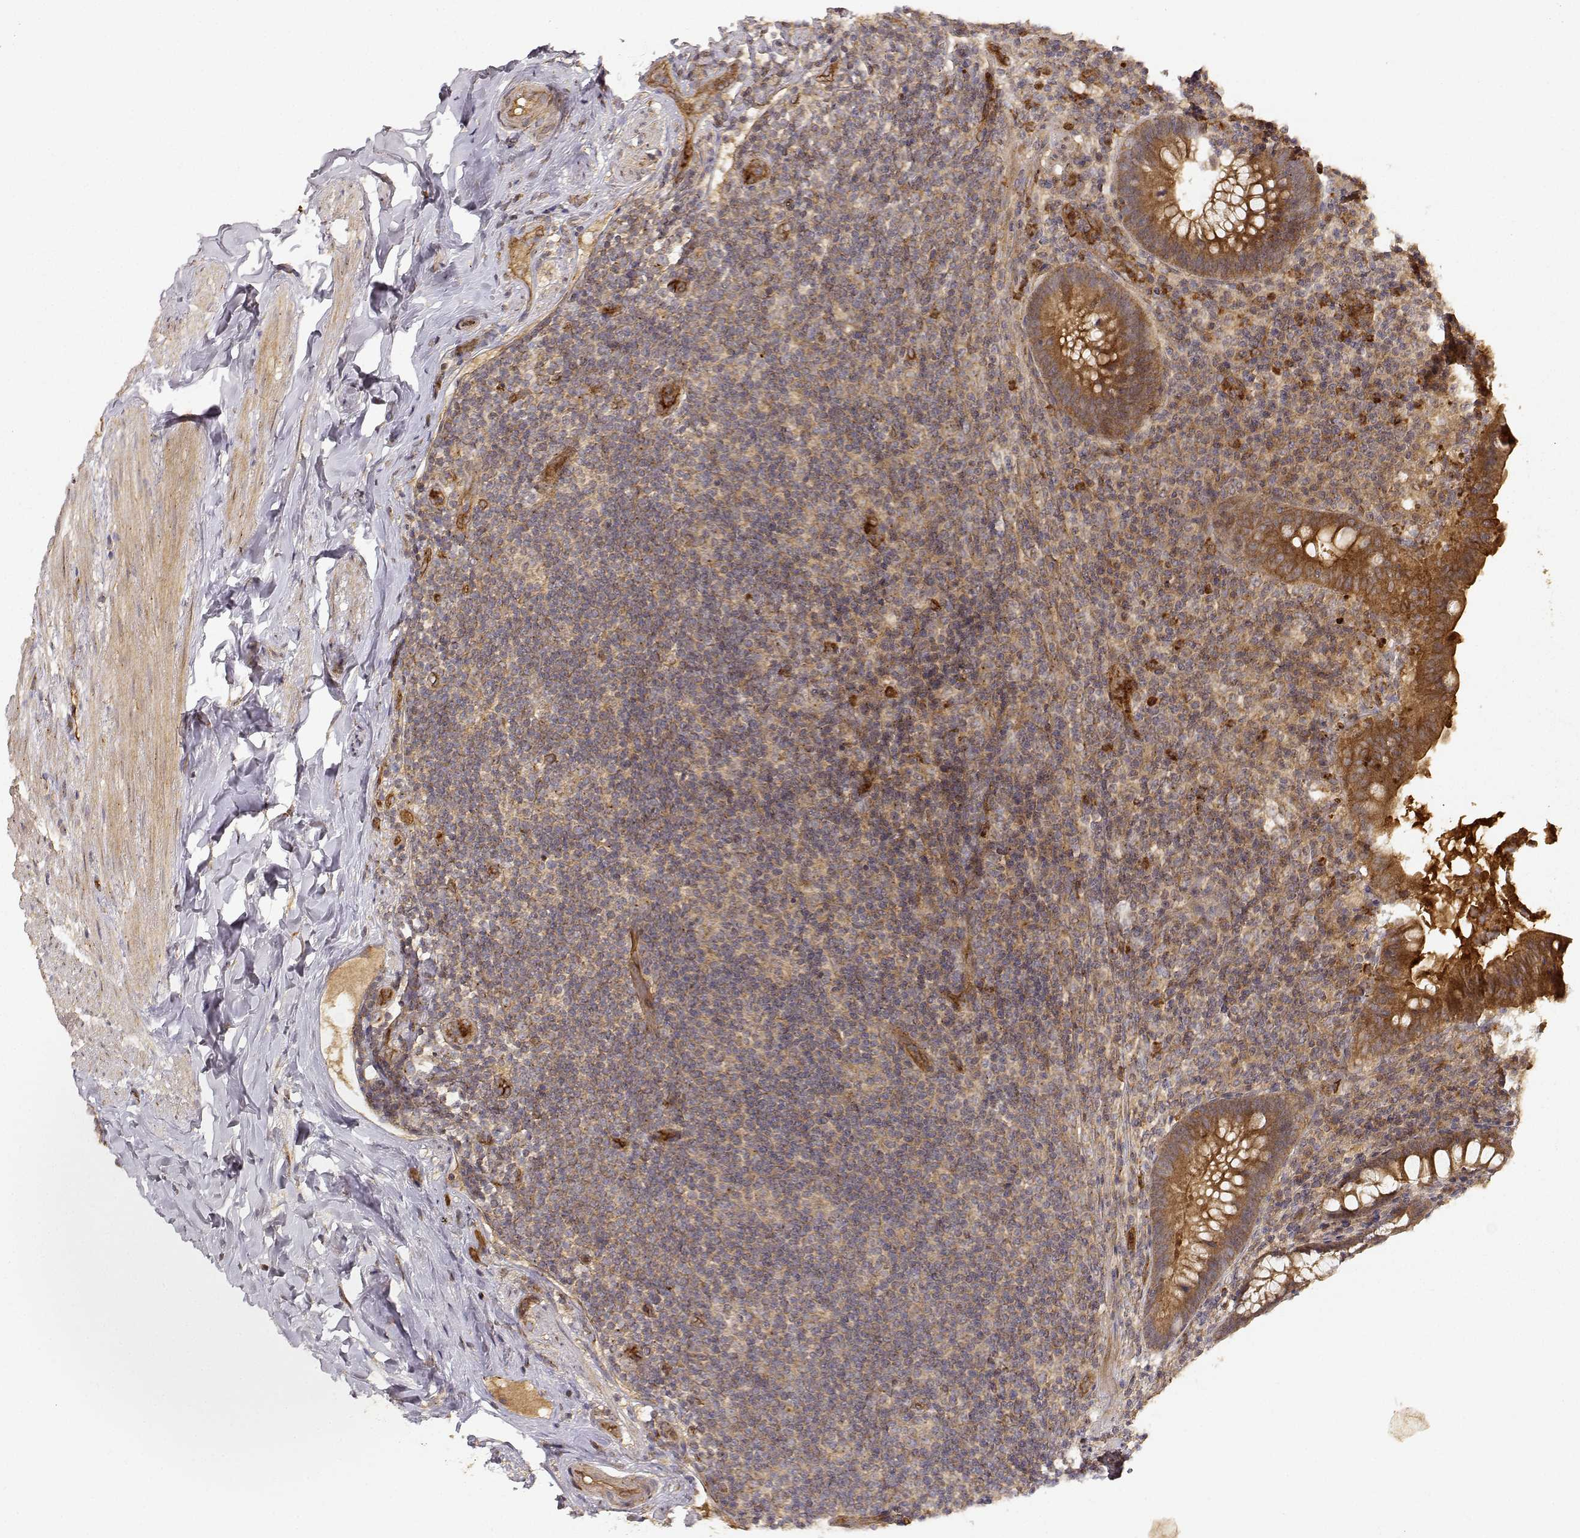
{"staining": {"intensity": "strong", "quantity": ">75%", "location": "cytoplasmic/membranous"}, "tissue": "appendix", "cell_type": "Glandular cells", "image_type": "normal", "snomed": [{"axis": "morphology", "description": "Normal tissue, NOS"}, {"axis": "topography", "description": "Appendix"}], "caption": "Immunohistochemistry (IHC) (DAB) staining of unremarkable appendix shows strong cytoplasmic/membranous protein positivity in approximately >75% of glandular cells.", "gene": "CDK5RAP2", "patient": {"sex": "male", "age": 47}}